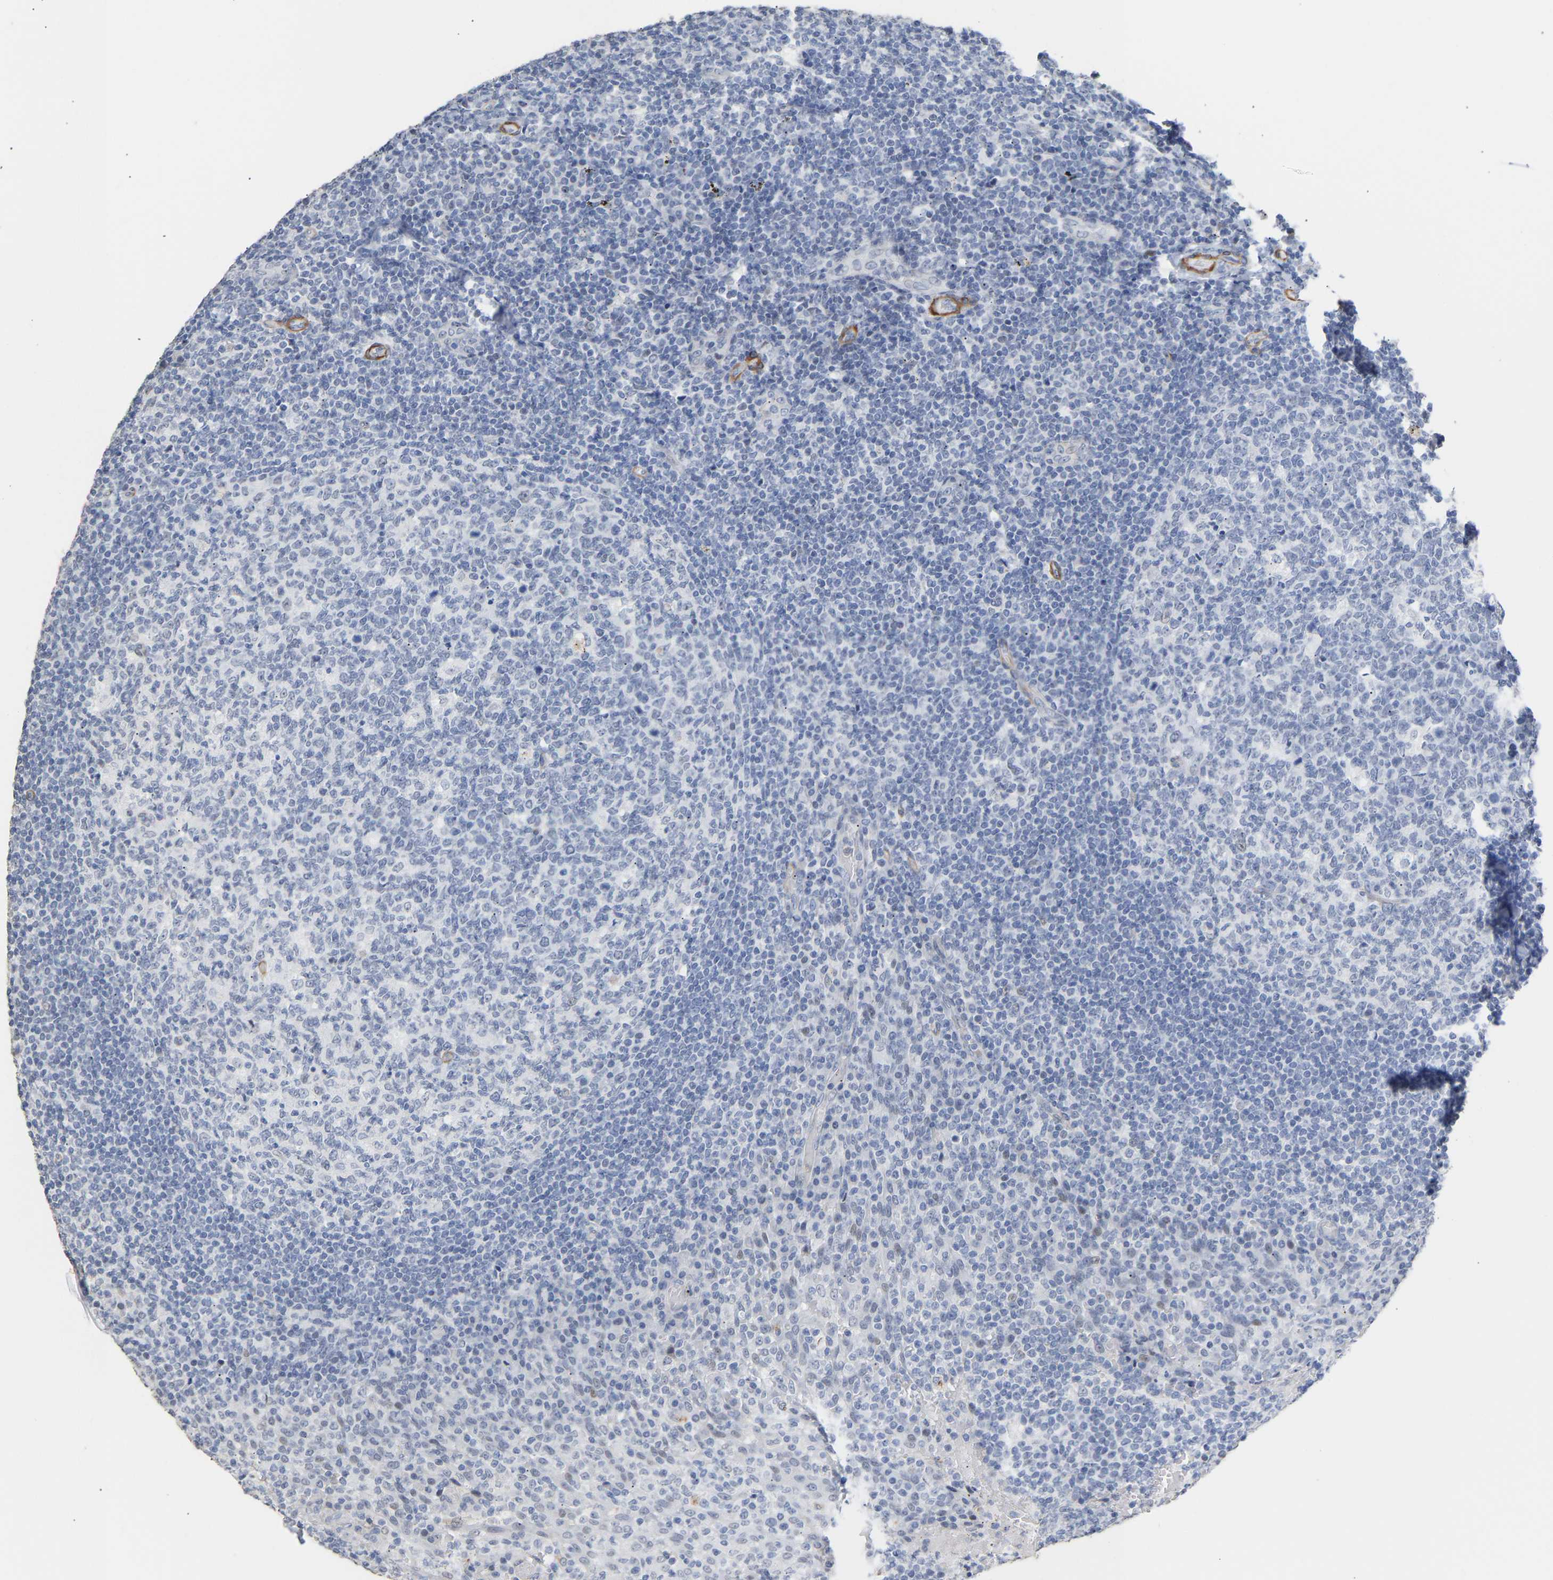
{"staining": {"intensity": "negative", "quantity": "none", "location": "none"}, "tissue": "tonsil", "cell_type": "Germinal center cells", "image_type": "normal", "snomed": [{"axis": "morphology", "description": "Normal tissue, NOS"}, {"axis": "topography", "description": "Tonsil"}], "caption": "IHC micrograph of normal tonsil: human tonsil stained with DAB demonstrates no significant protein expression in germinal center cells.", "gene": "AMPH", "patient": {"sex": "female", "age": 19}}